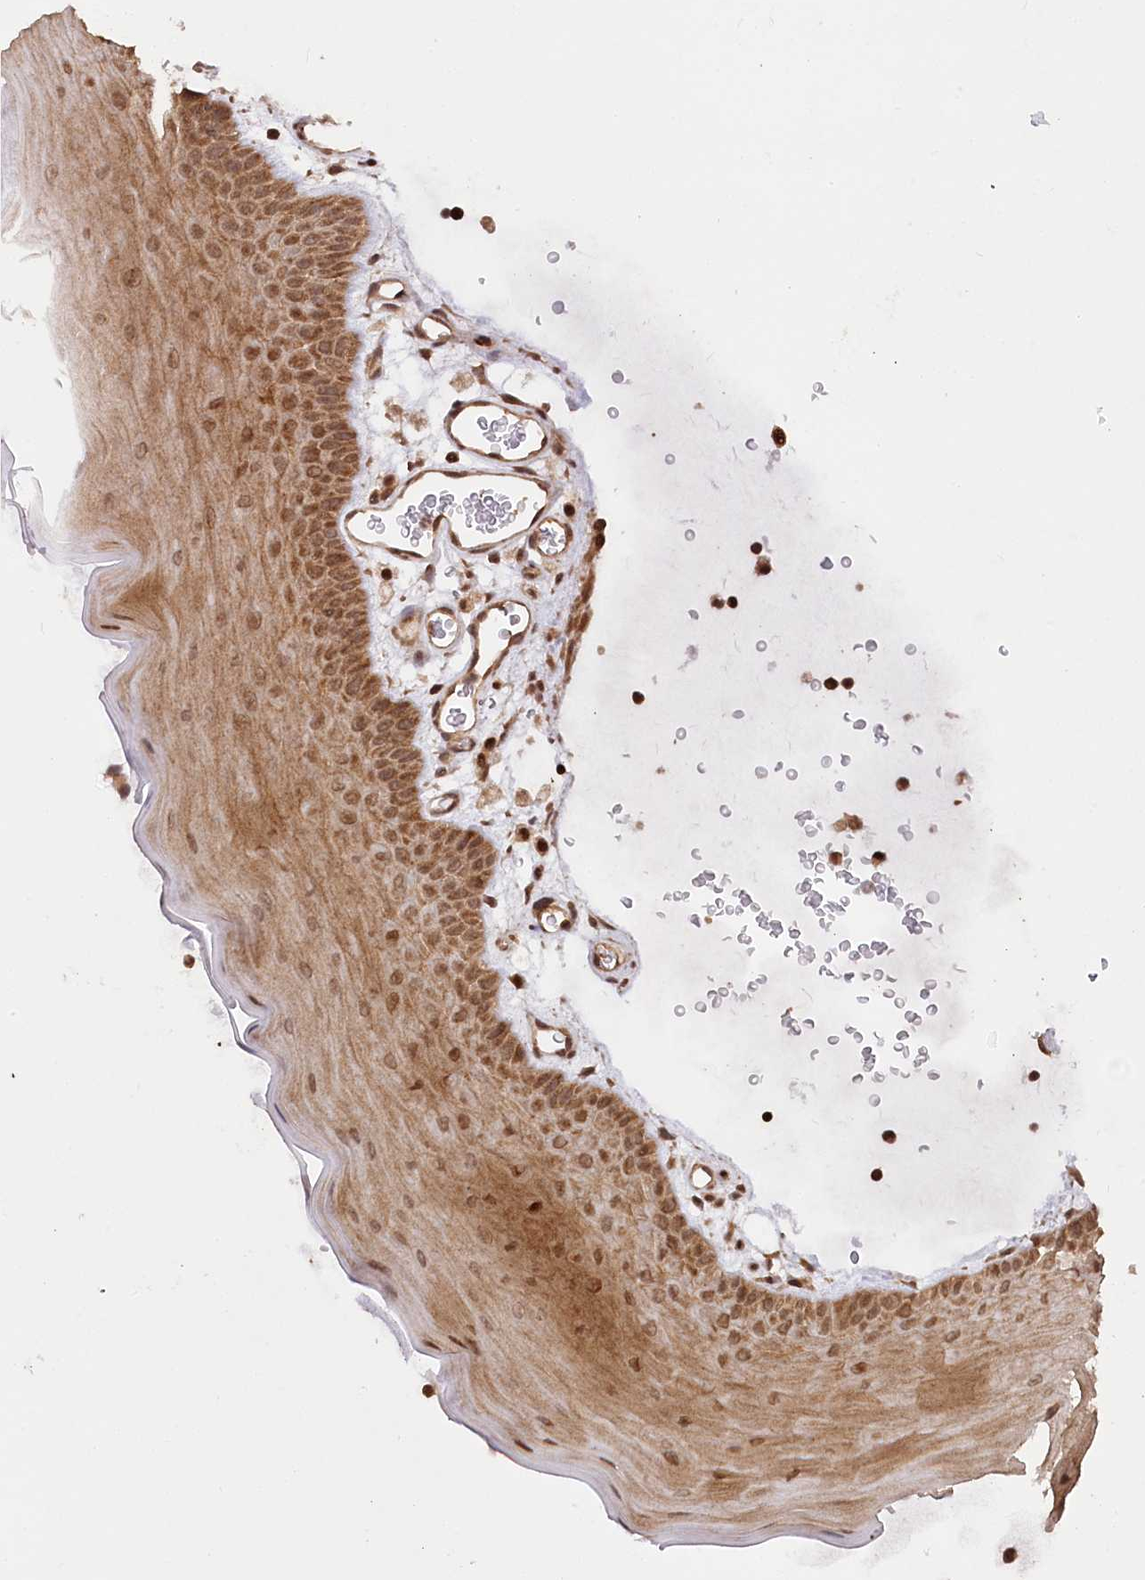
{"staining": {"intensity": "moderate", "quantity": ">75%", "location": "cytoplasmic/membranous,nuclear"}, "tissue": "oral mucosa", "cell_type": "Squamous epithelial cells", "image_type": "normal", "snomed": [{"axis": "morphology", "description": "Normal tissue, NOS"}, {"axis": "topography", "description": "Oral tissue"}], "caption": "IHC photomicrograph of unremarkable oral mucosa: oral mucosa stained using immunohistochemistry shows medium levels of moderate protein expression localized specifically in the cytoplasmic/membranous,nuclear of squamous epithelial cells, appearing as a cytoplasmic/membranous,nuclear brown color.", "gene": "CCSER2", "patient": {"sex": "male", "age": 13}}